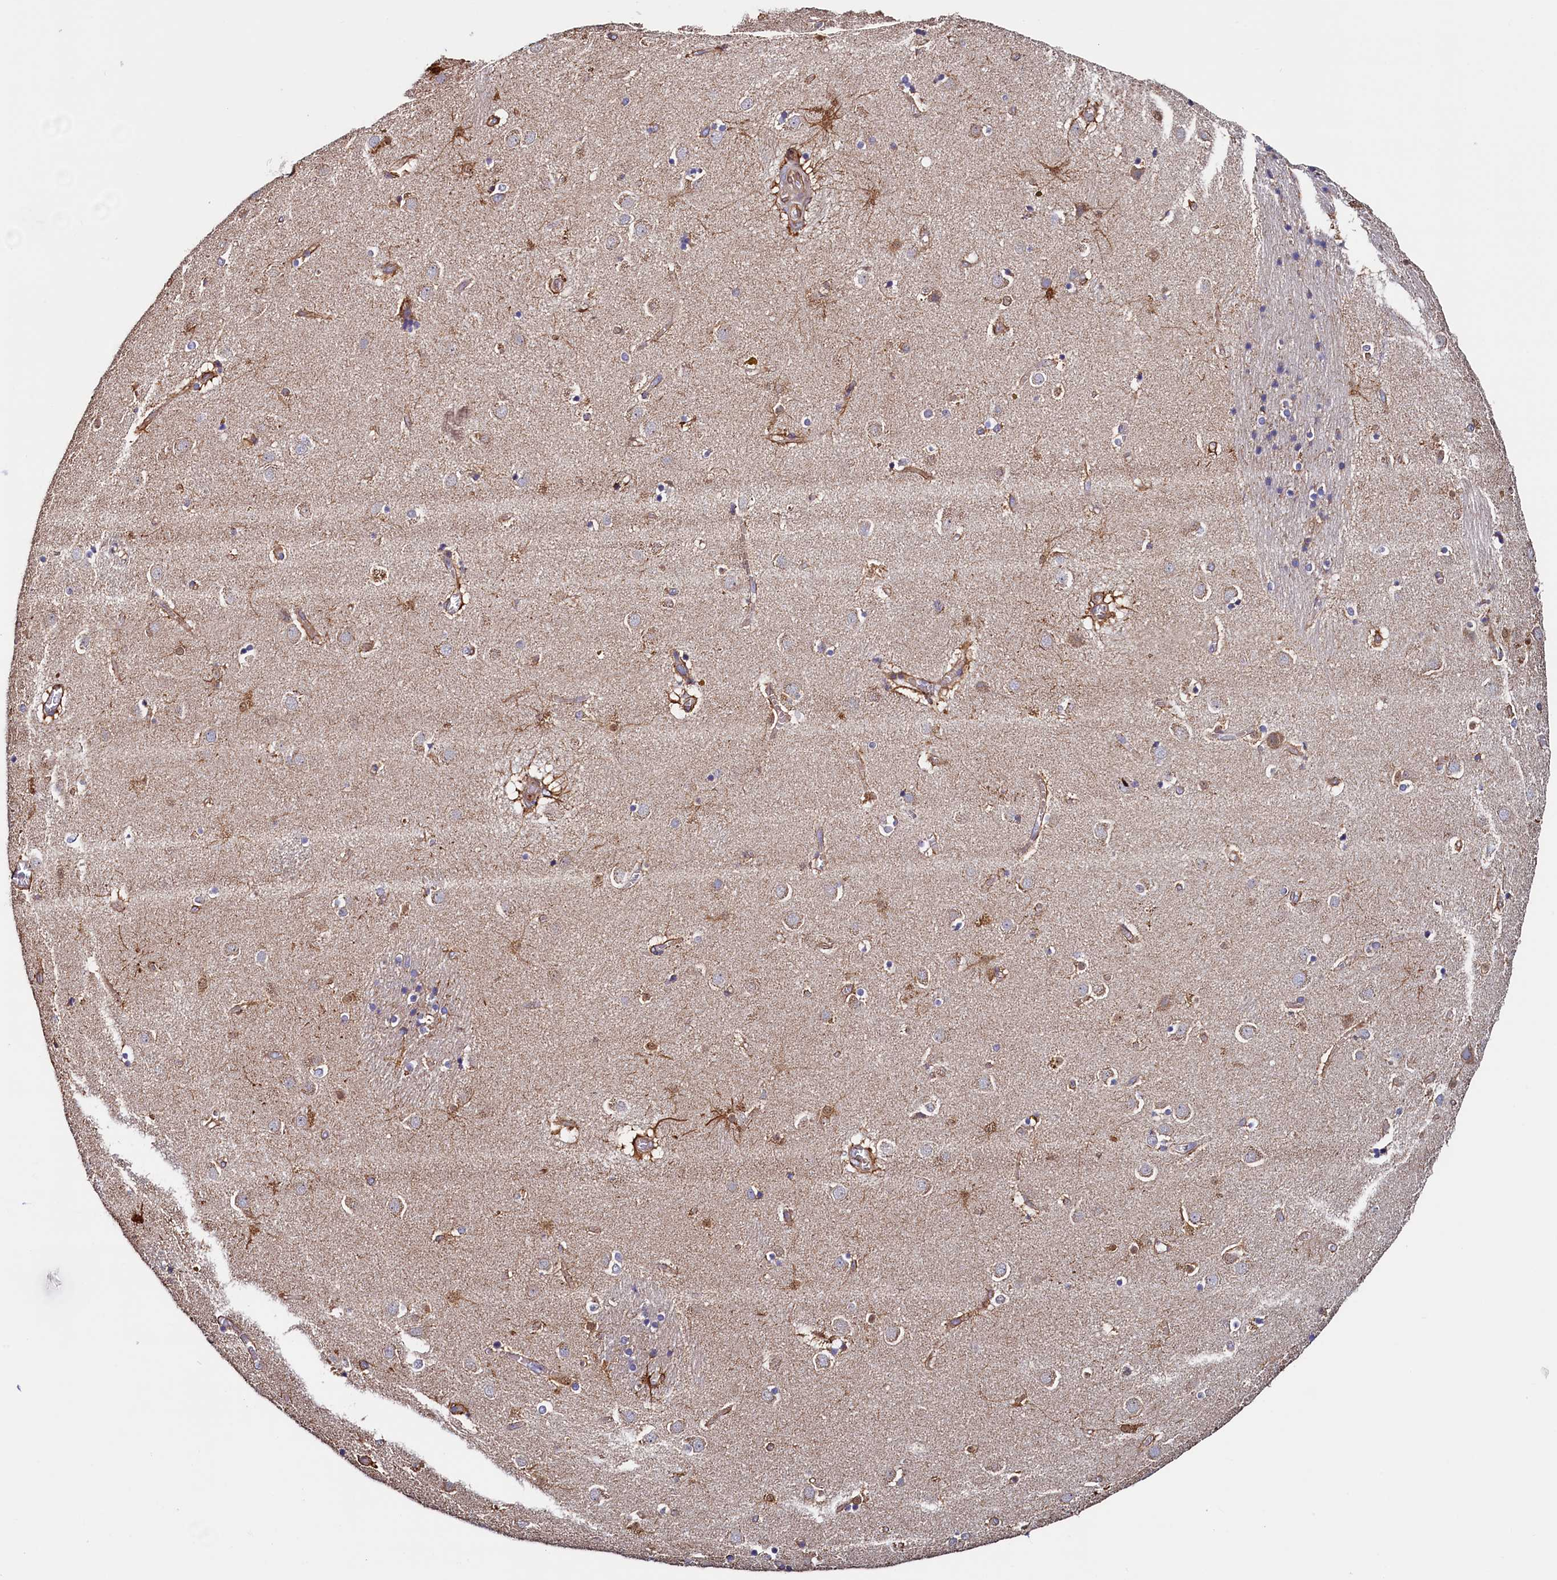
{"staining": {"intensity": "moderate", "quantity": "<25%", "location": "cytoplasmic/membranous"}, "tissue": "caudate", "cell_type": "Glial cells", "image_type": "normal", "snomed": [{"axis": "morphology", "description": "Normal tissue, NOS"}, {"axis": "topography", "description": "Lateral ventricle wall"}], "caption": "Immunohistochemistry (IHC) of normal human caudate demonstrates low levels of moderate cytoplasmic/membranous expression in about <25% of glial cells.", "gene": "ATXN2L", "patient": {"sex": "male", "age": 70}}